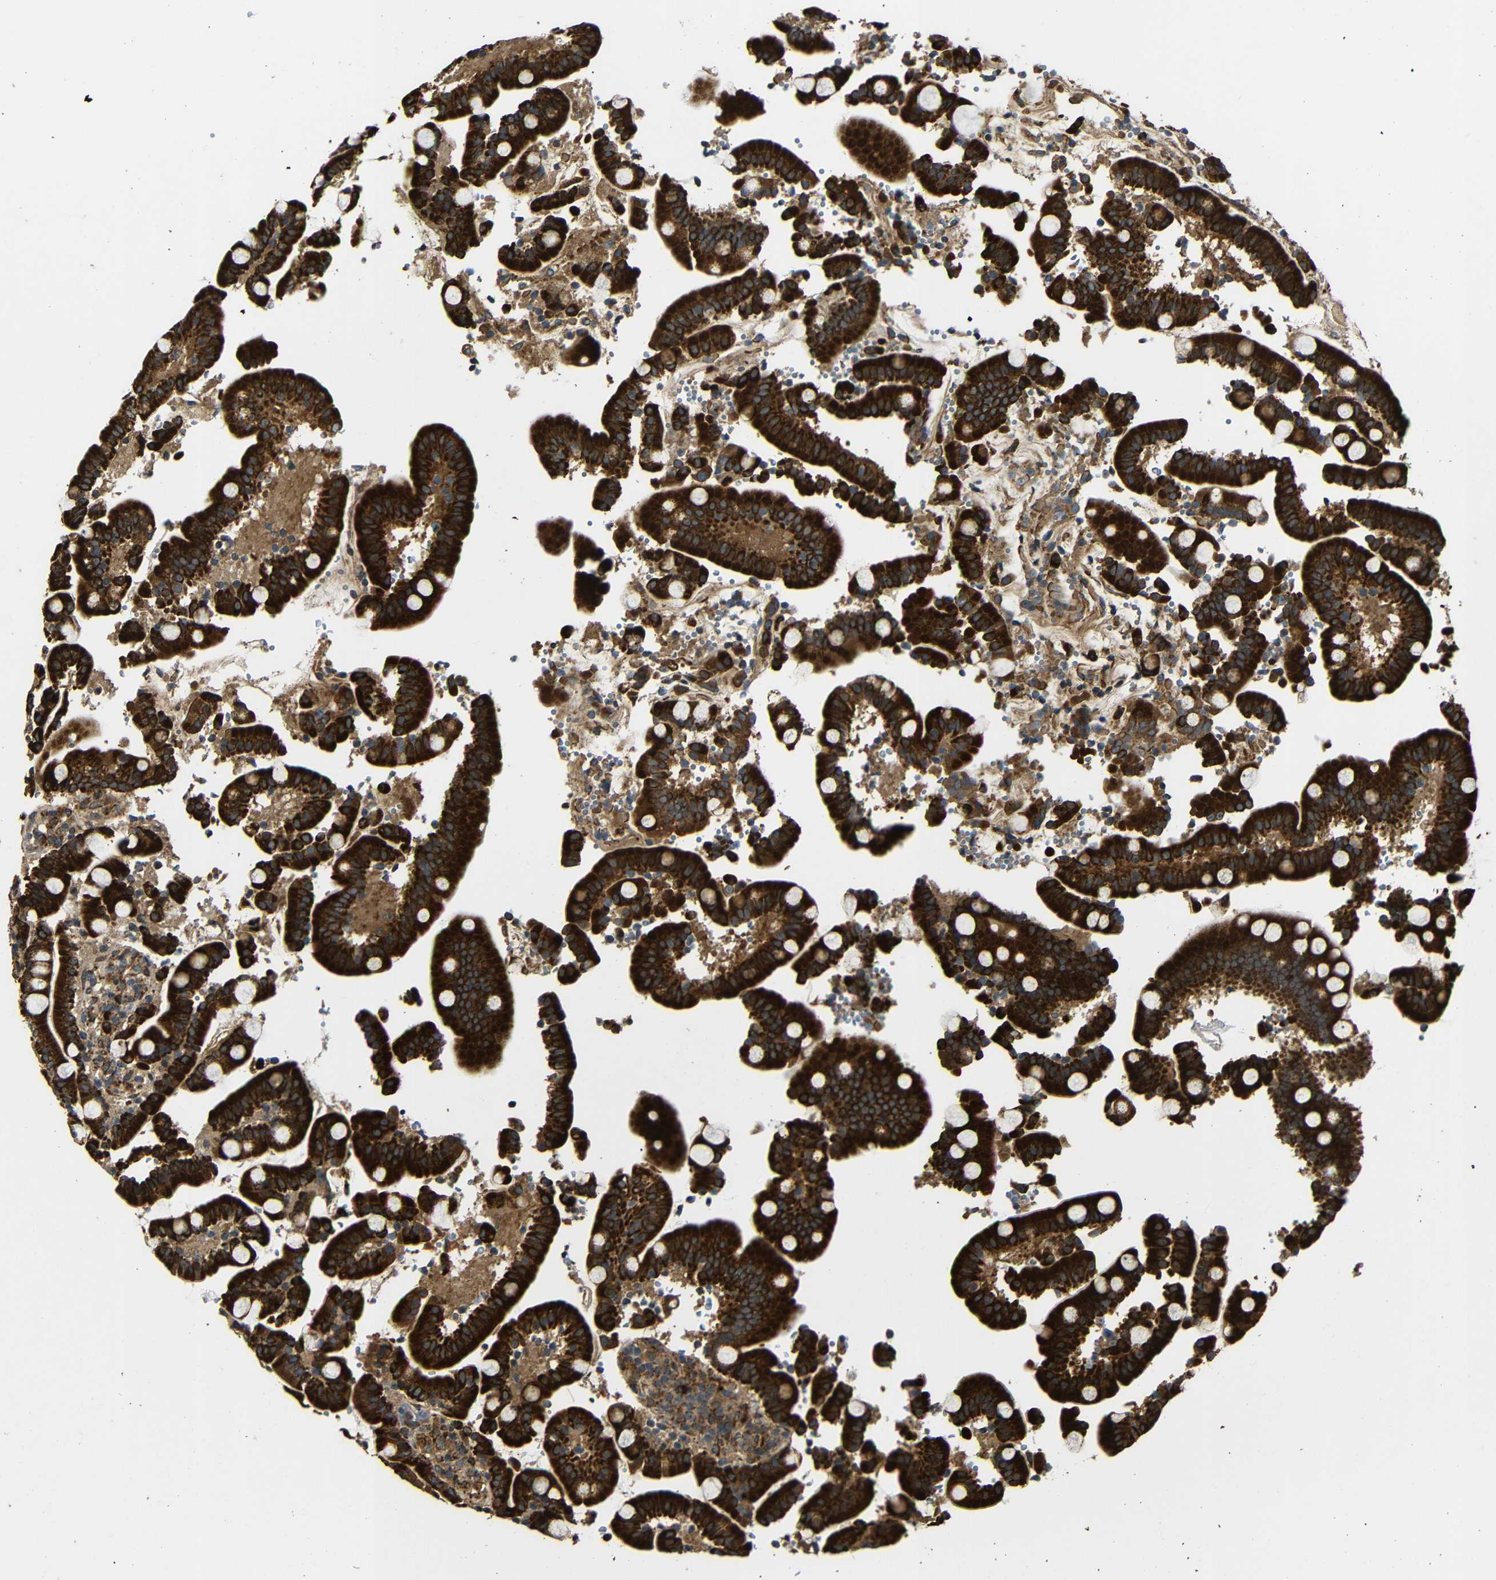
{"staining": {"intensity": "strong", "quantity": ">75%", "location": "cytoplasmic/membranous"}, "tissue": "duodenum", "cell_type": "Glandular cells", "image_type": "normal", "snomed": [{"axis": "morphology", "description": "Normal tissue, NOS"}, {"axis": "topography", "description": "Small intestine, NOS"}], "caption": "Protein expression analysis of benign human duodenum reveals strong cytoplasmic/membranous positivity in approximately >75% of glandular cells.", "gene": "KANK4", "patient": {"sex": "female", "age": 71}}